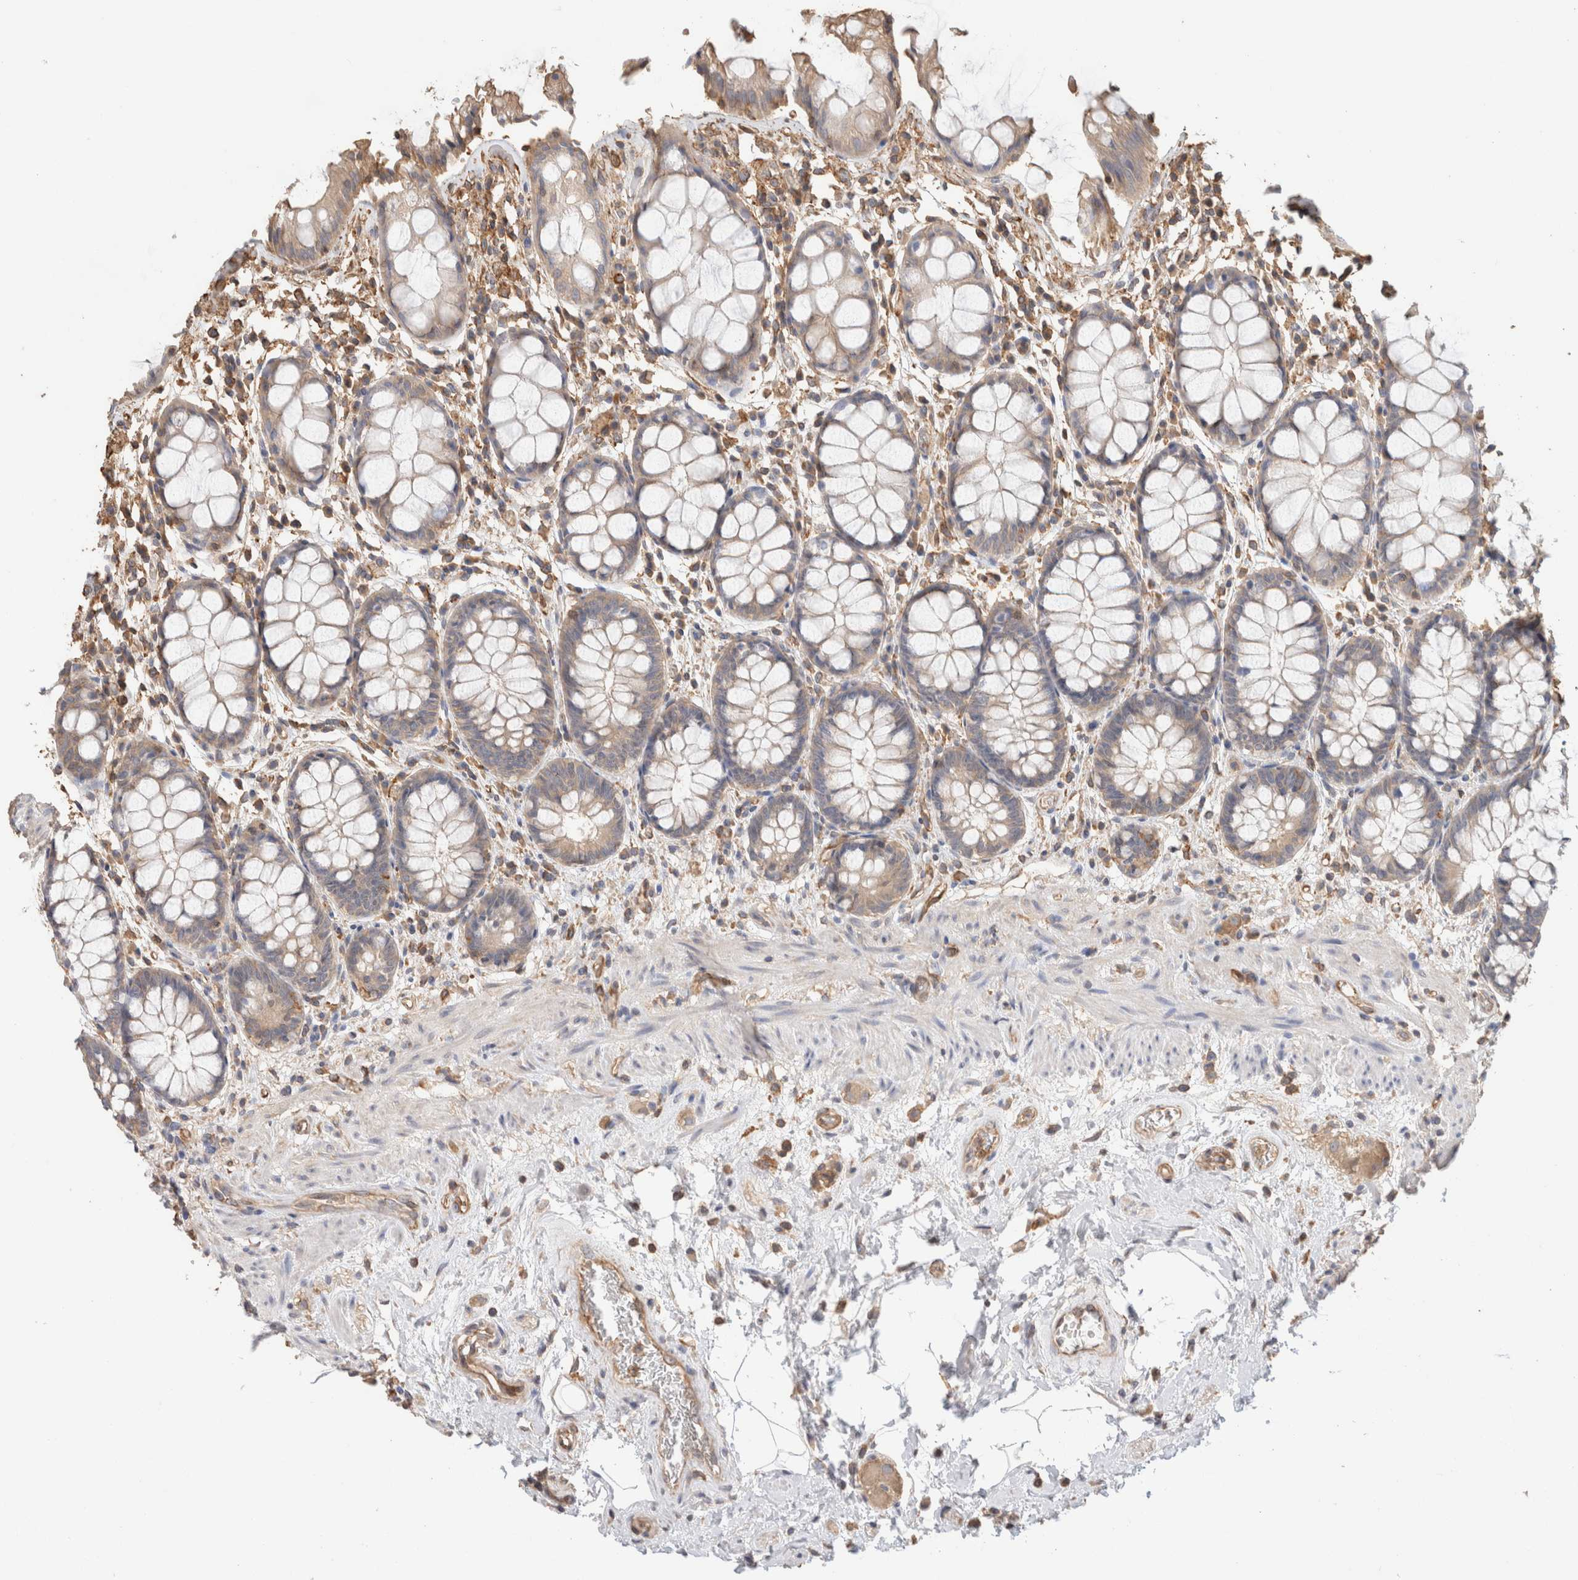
{"staining": {"intensity": "weak", "quantity": ">75%", "location": "cytoplasmic/membranous"}, "tissue": "rectum", "cell_type": "Glandular cells", "image_type": "normal", "snomed": [{"axis": "morphology", "description": "Normal tissue, NOS"}, {"axis": "topography", "description": "Rectum"}], "caption": "Immunohistochemical staining of benign human rectum reveals weak cytoplasmic/membranous protein expression in about >75% of glandular cells.", "gene": "CFAP418", "patient": {"sex": "male", "age": 64}}